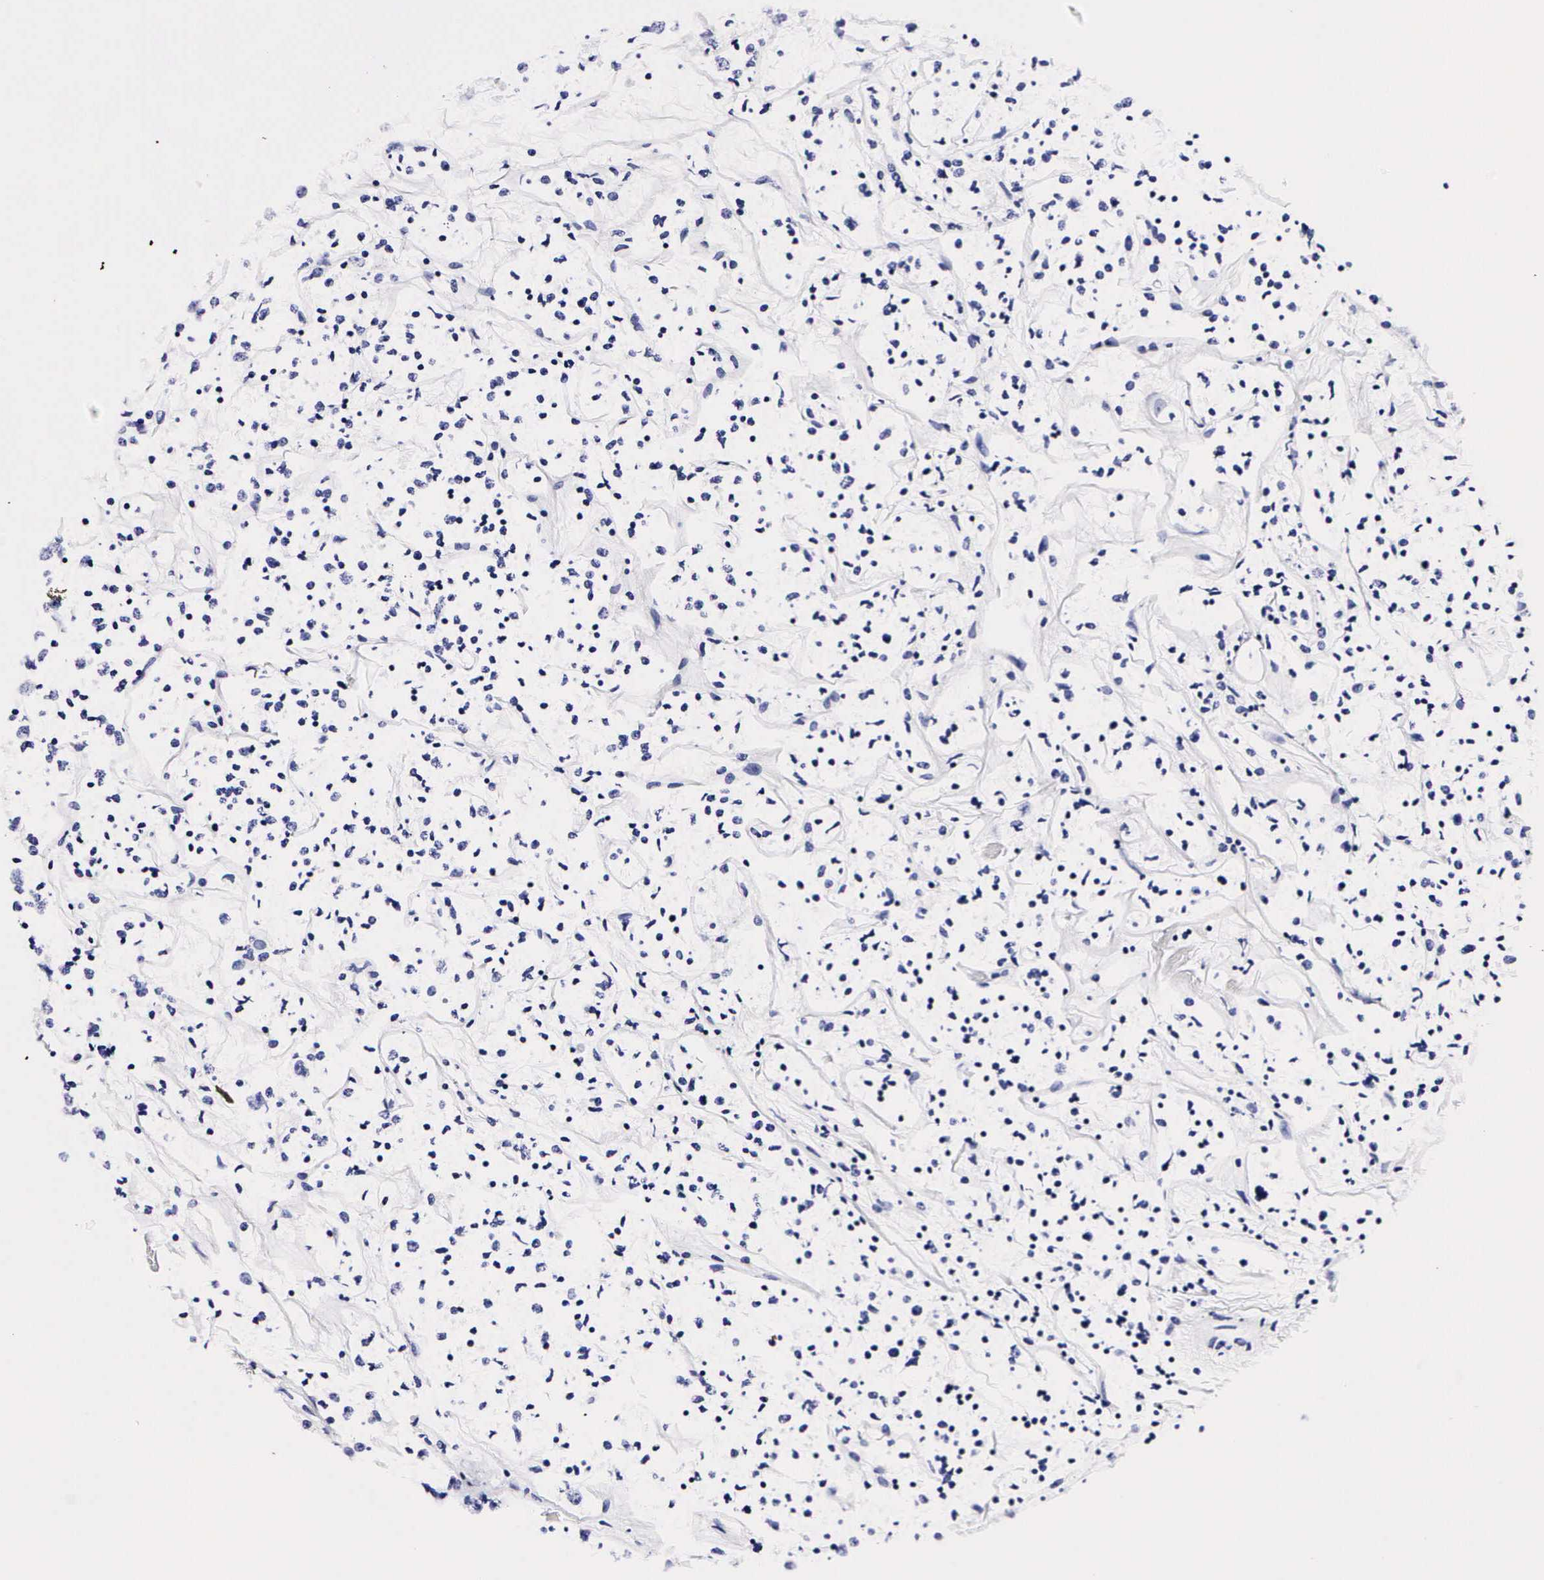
{"staining": {"intensity": "negative", "quantity": "none", "location": "none"}, "tissue": "lymphoma", "cell_type": "Tumor cells", "image_type": "cancer", "snomed": [{"axis": "morphology", "description": "Malignant lymphoma, non-Hodgkin's type, Low grade"}, {"axis": "topography", "description": "Small intestine"}], "caption": "Tumor cells show no significant protein positivity in lymphoma.", "gene": "RNASE6", "patient": {"sex": "female", "age": 59}}